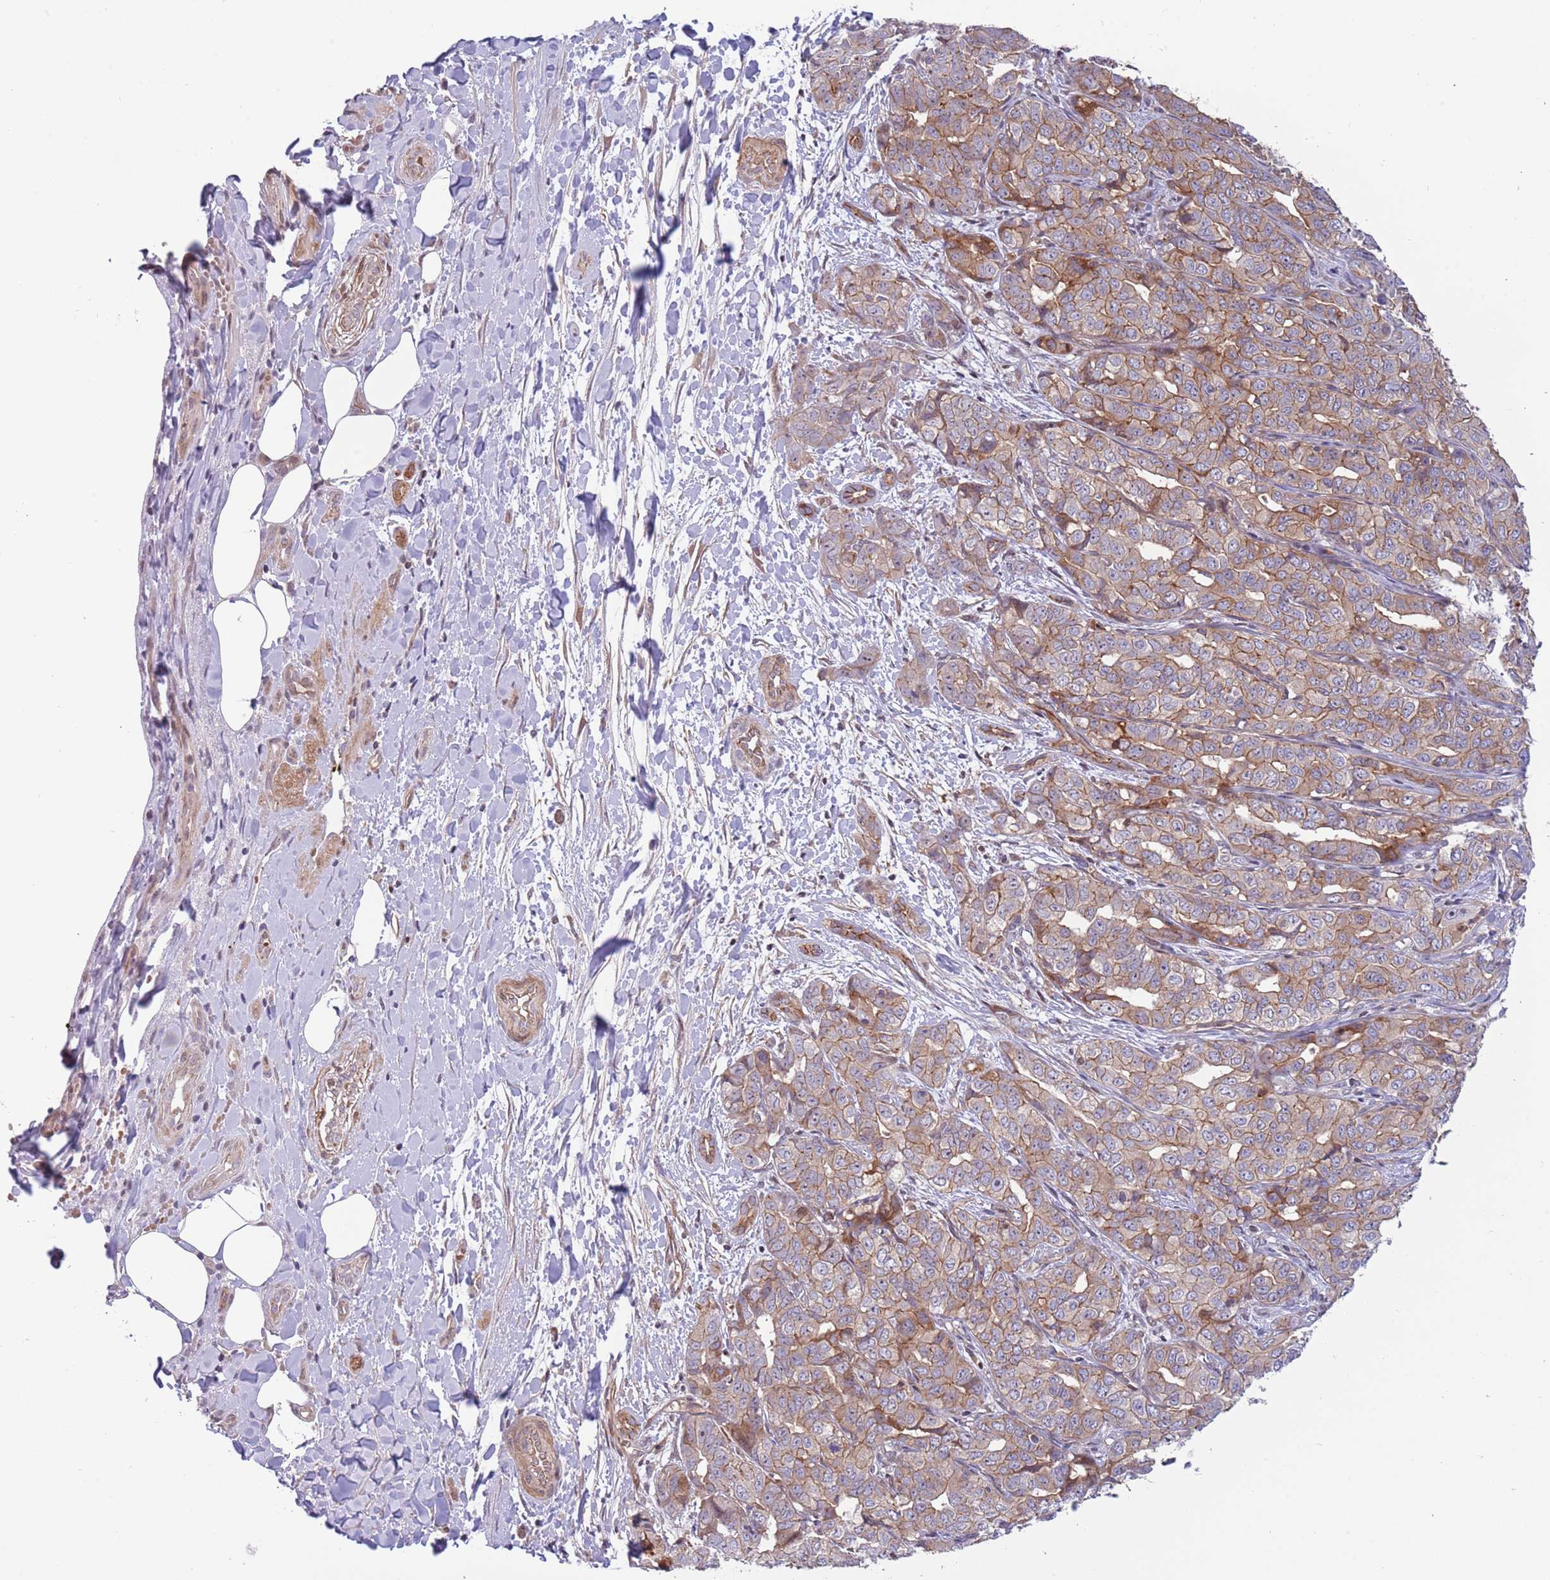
{"staining": {"intensity": "moderate", "quantity": ">75%", "location": "cytoplasmic/membranous"}, "tissue": "liver cancer", "cell_type": "Tumor cells", "image_type": "cancer", "snomed": [{"axis": "morphology", "description": "Cholangiocarcinoma"}, {"axis": "topography", "description": "Liver"}], "caption": "Cholangiocarcinoma (liver) stained with IHC reveals moderate cytoplasmic/membranous staining in approximately >75% of tumor cells.", "gene": "ITGB6", "patient": {"sex": "male", "age": 59}}